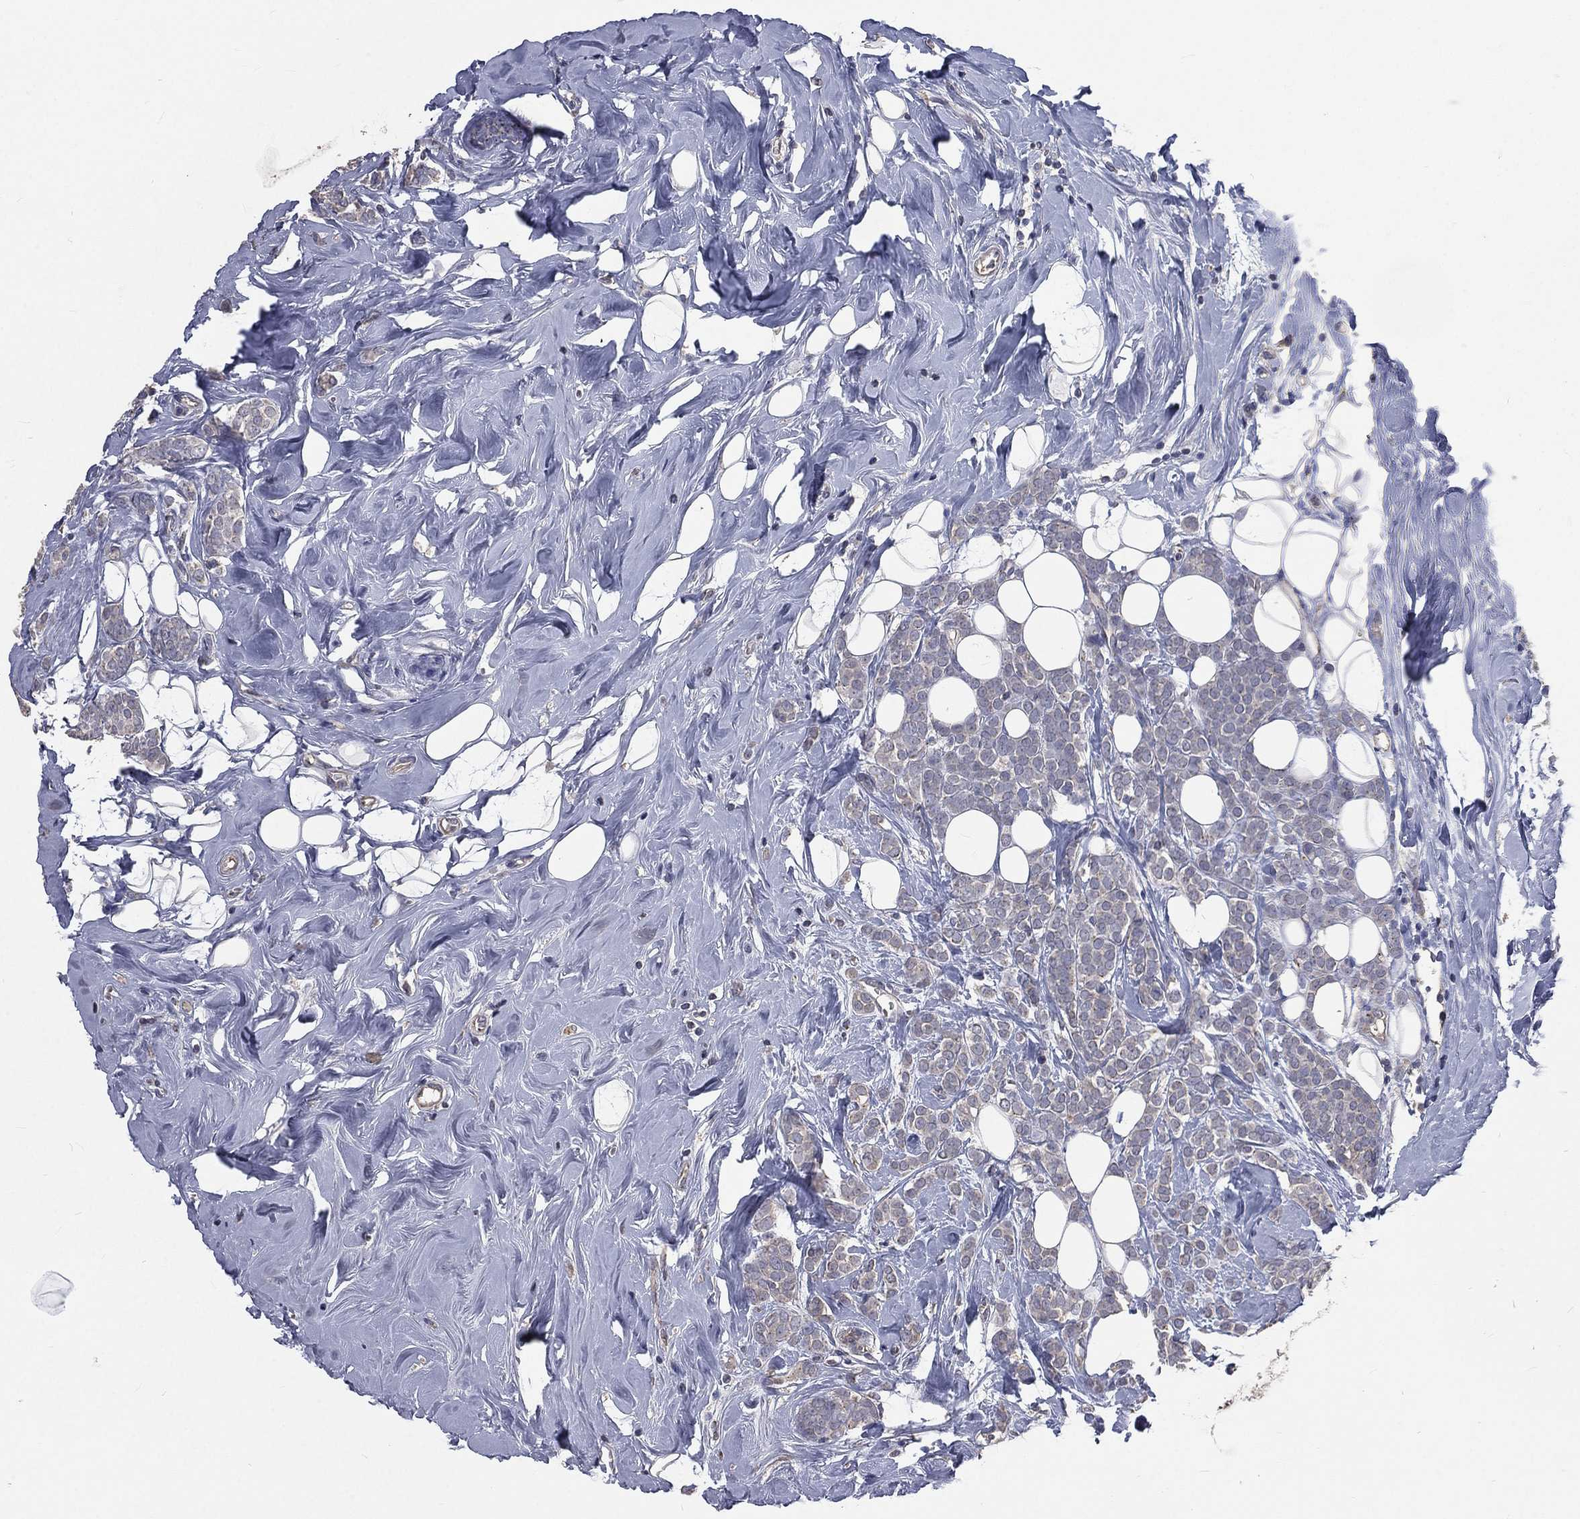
{"staining": {"intensity": "negative", "quantity": "none", "location": "none"}, "tissue": "breast cancer", "cell_type": "Tumor cells", "image_type": "cancer", "snomed": [{"axis": "morphology", "description": "Lobular carcinoma"}, {"axis": "topography", "description": "Breast"}], "caption": "This is a image of IHC staining of breast cancer, which shows no staining in tumor cells.", "gene": "CROCC", "patient": {"sex": "female", "age": 49}}